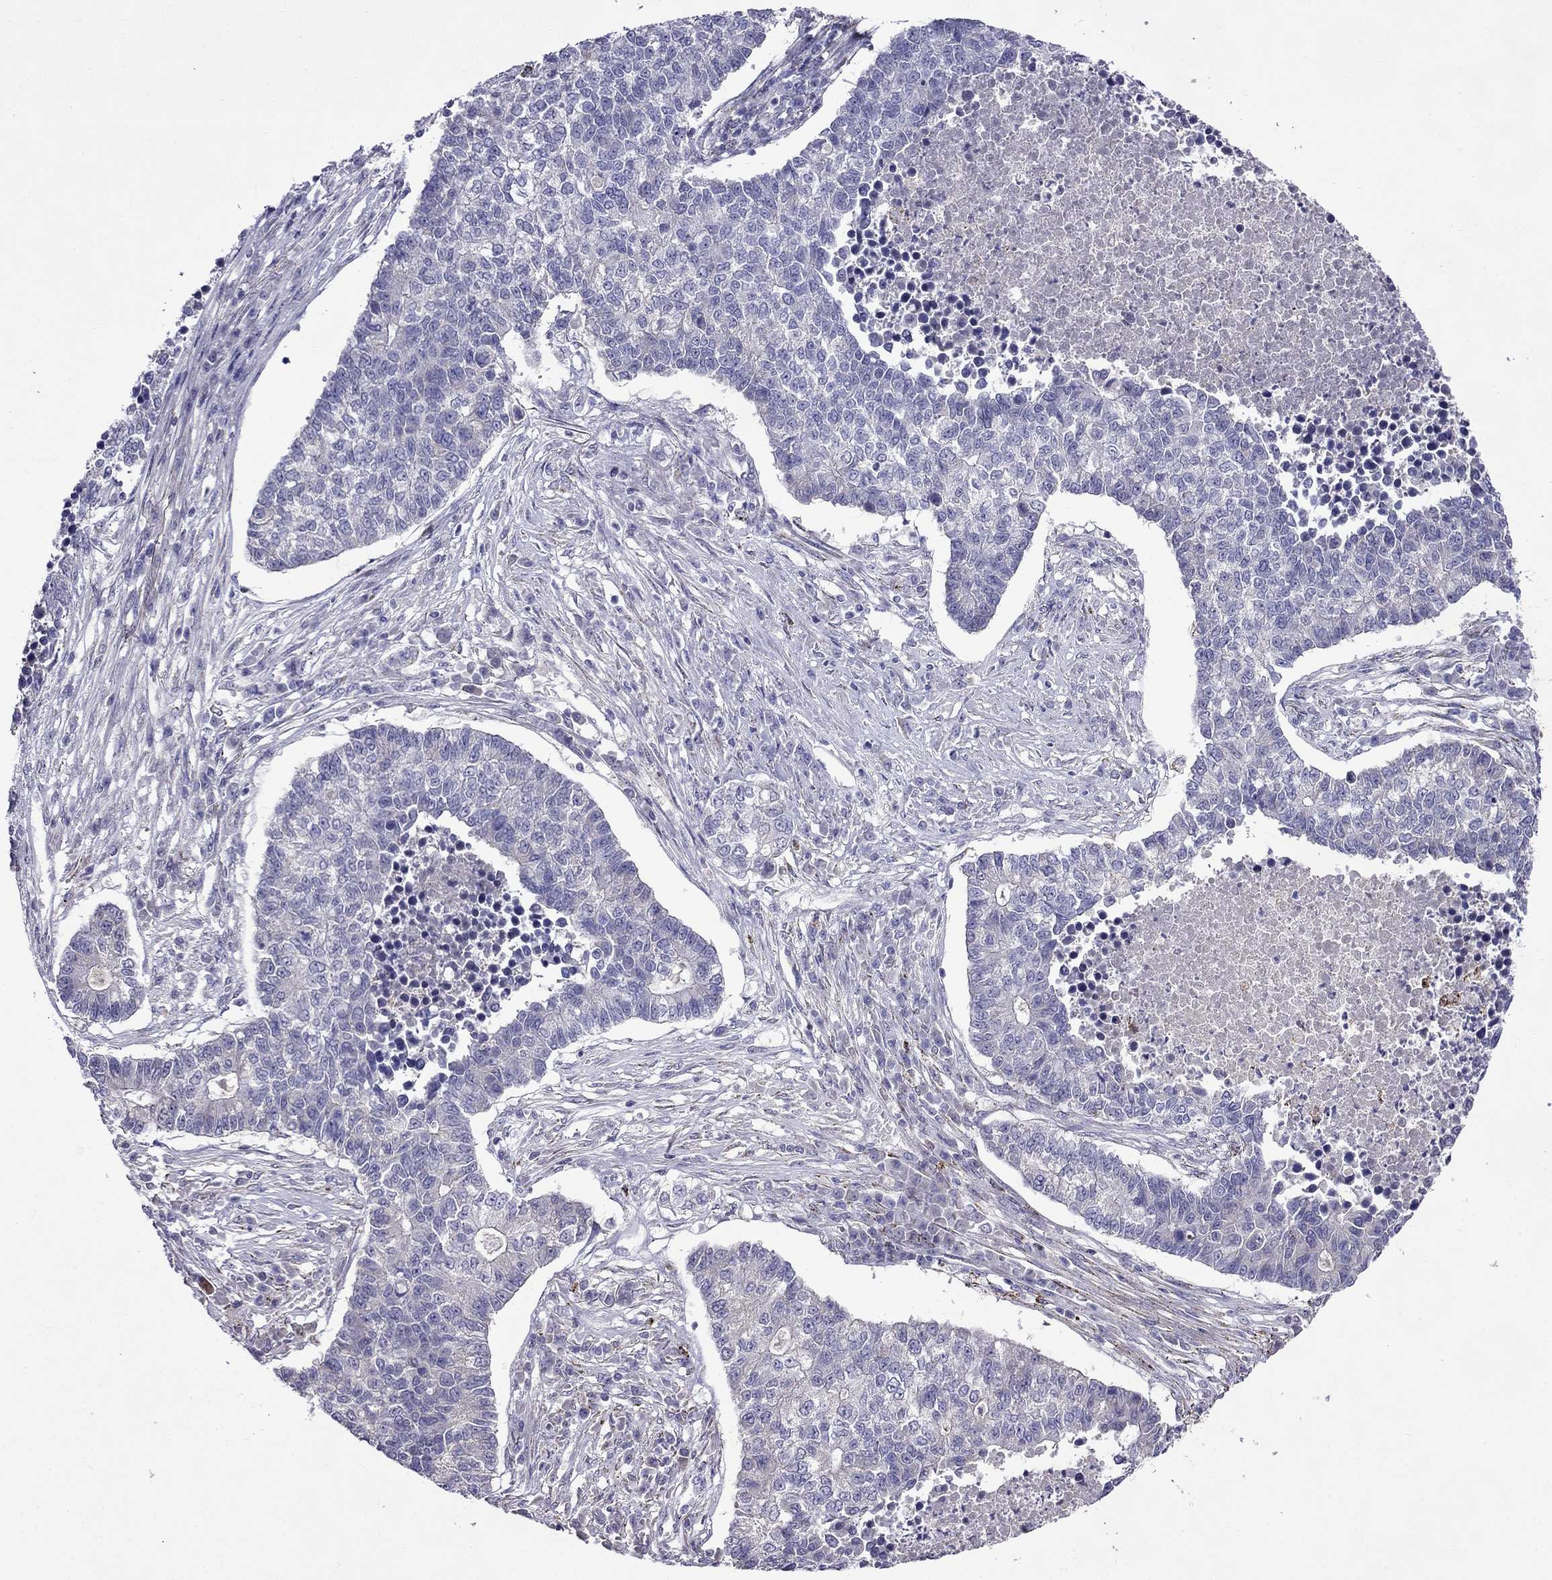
{"staining": {"intensity": "negative", "quantity": "none", "location": "none"}, "tissue": "lung cancer", "cell_type": "Tumor cells", "image_type": "cancer", "snomed": [{"axis": "morphology", "description": "Adenocarcinoma, NOS"}, {"axis": "topography", "description": "Lung"}], "caption": "A high-resolution photomicrograph shows immunohistochemistry (IHC) staining of lung adenocarcinoma, which displays no significant staining in tumor cells.", "gene": "PI16", "patient": {"sex": "male", "age": 57}}